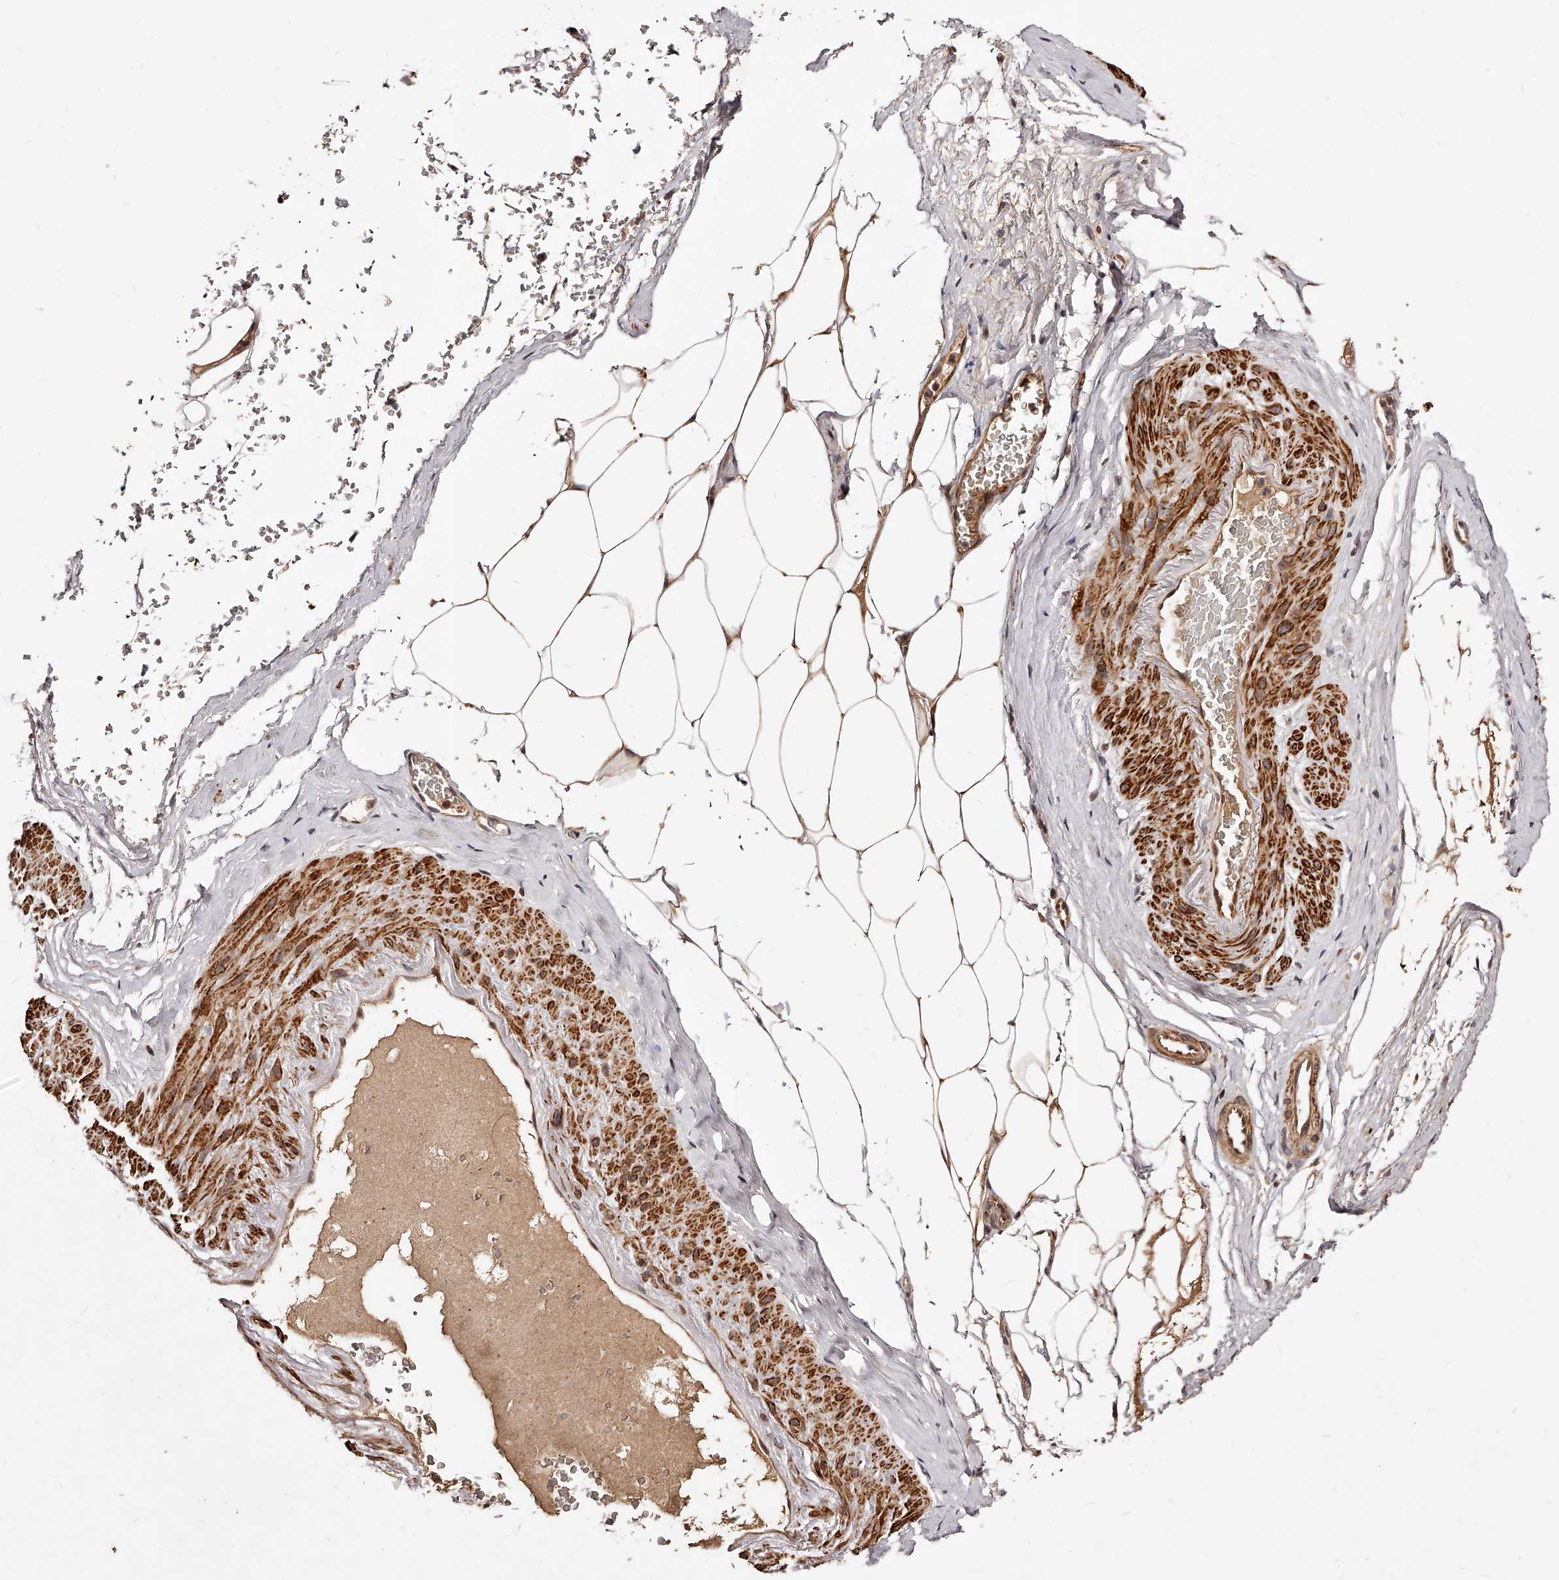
{"staining": {"intensity": "moderate", "quantity": ">75%", "location": "cytoplasmic/membranous,nuclear"}, "tissue": "adipose tissue", "cell_type": "Adipocytes", "image_type": "normal", "snomed": [{"axis": "morphology", "description": "Normal tissue, NOS"}, {"axis": "morphology", "description": "Adenocarcinoma, Low grade"}, {"axis": "topography", "description": "Prostate"}, {"axis": "topography", "description": "Peripheral nerve tissue"}], "caption": "Immunohistochemical staining of unremarkable human adipose tissue displays >75% levels of moderate cytoplasmic/membranous,nuclear protein positivity in about >75% of adipocytes.", "gene": "CUL7", "patient": {"sex": "male", "age": 63}}